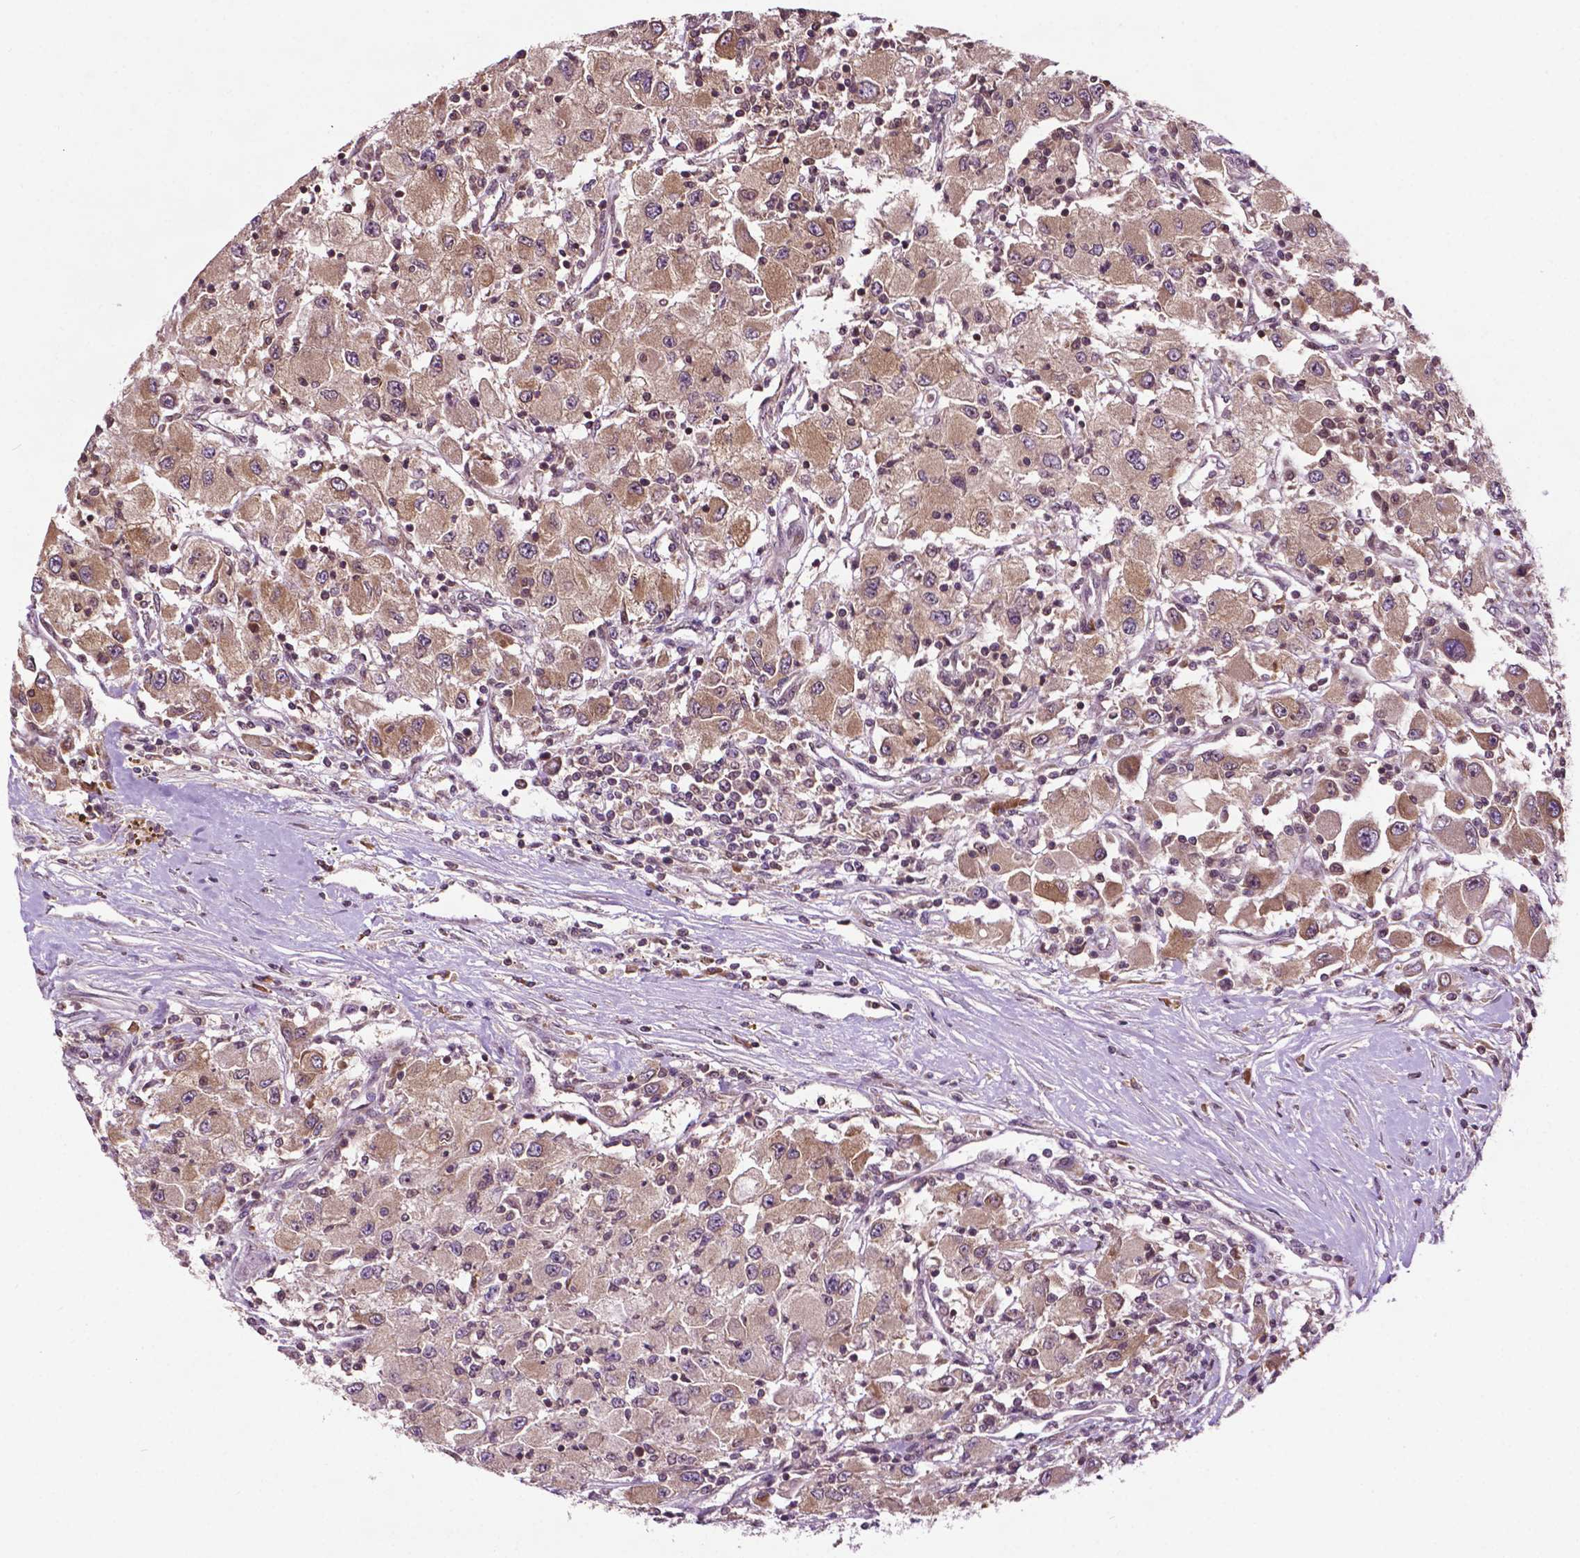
{"staining": {"intensity": "moderate", "quantity": ">75%", "location": "cytoplasmic/membranous"}, "tissue": "renal cancer", "cell_type": "Tumor cells", "image_type": "cancer", "snomed": [{"axis": "morphology", "description": "Adenocarcinoma, NOS"}, {"axis": "topography", "description": "Kidney"}], "caption": "Immunohistochemistry (IHC) (DAB (3,3'-diaminobenzidine)) staining of human renal cancer displays moderate cytoplasmic/membranous protein staining in approximately >75% of tumor cells.", "gene": "TMX2", "patient": {"sex": "female", "age": 67}}